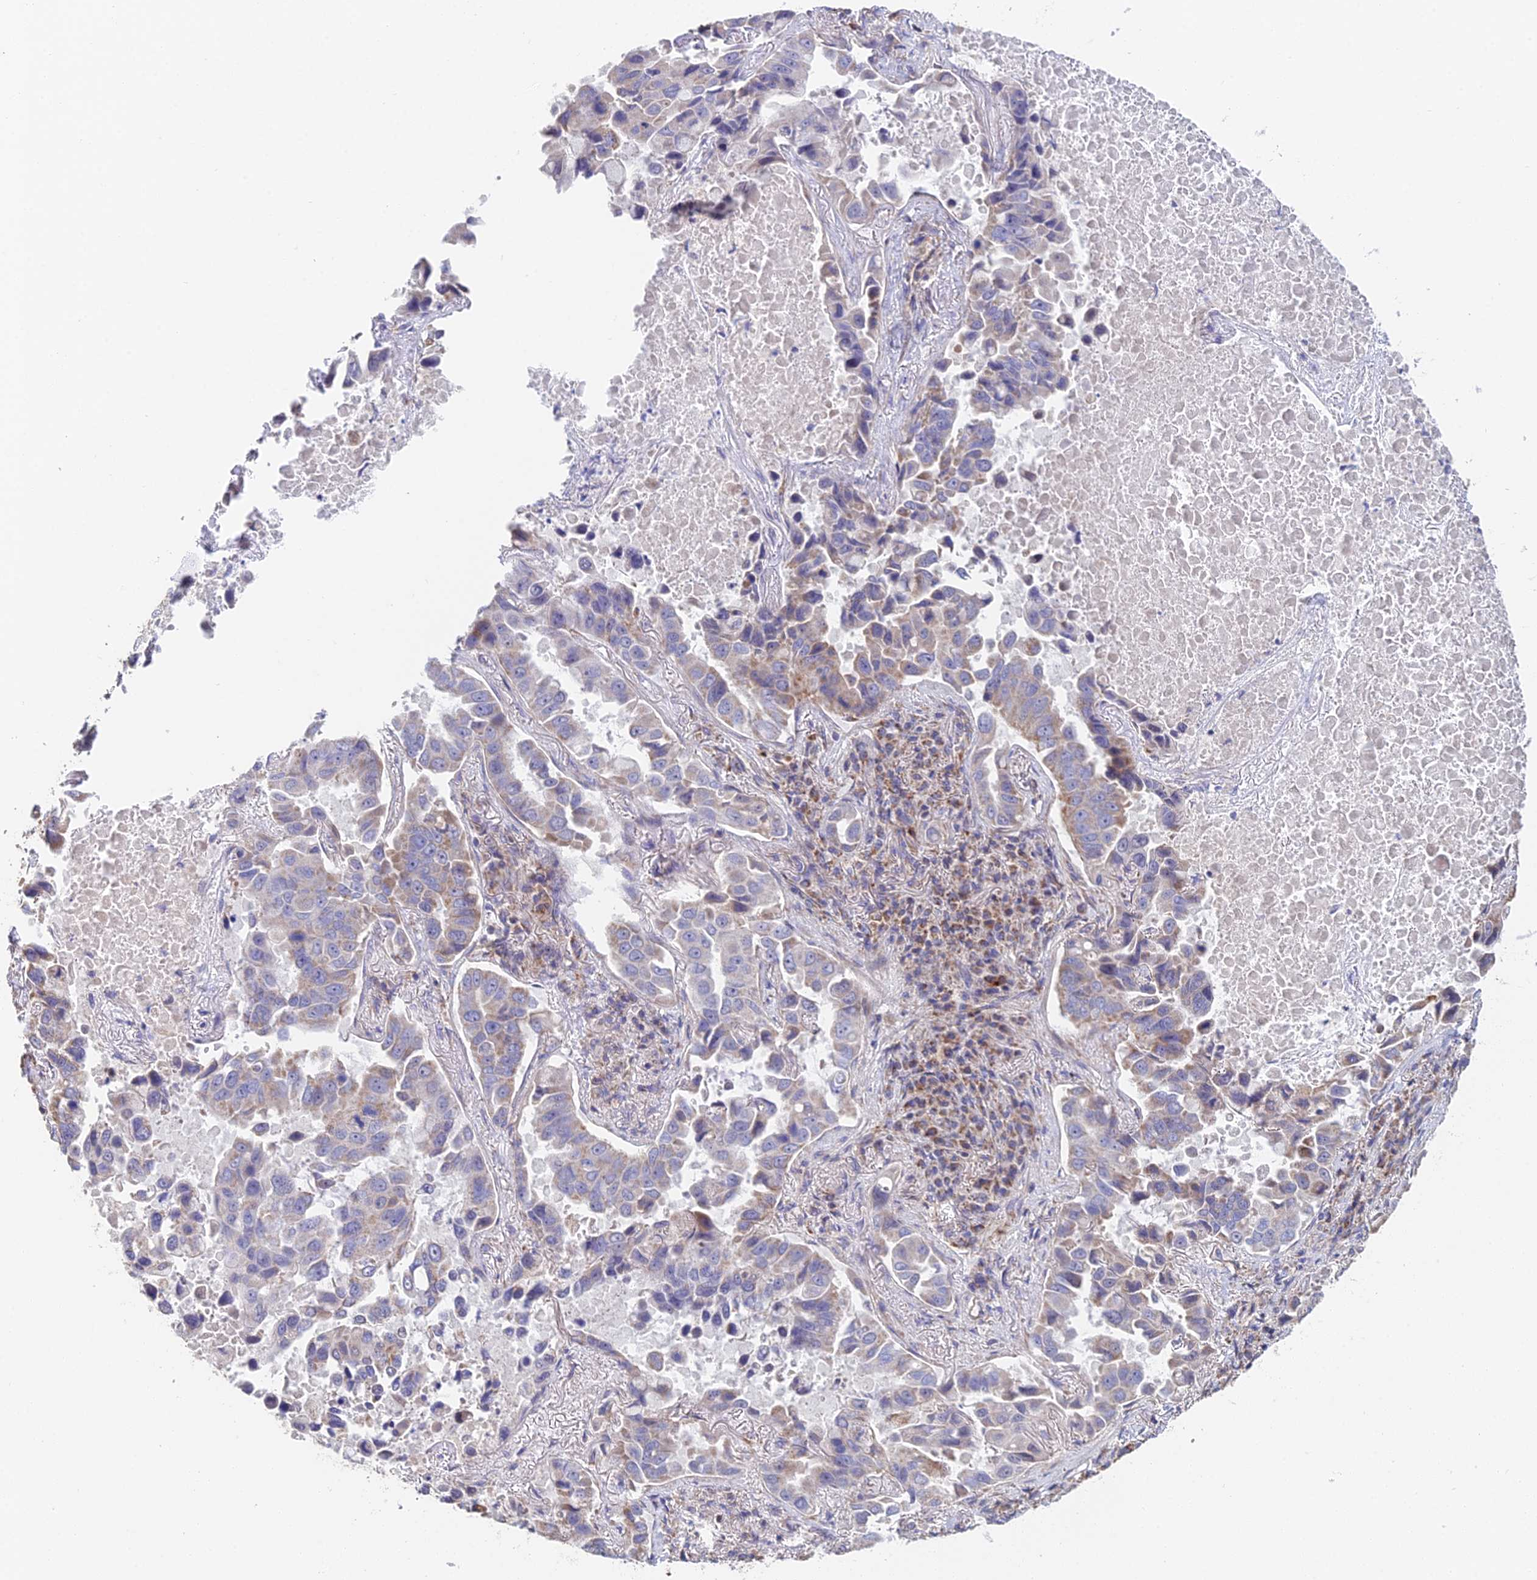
{"staining": {"intensity": "moderate", "quantity": "<25%", "location": "cytoplasmic/membranous"}, "tissue": "lung cancer", "cell_type": "Tumor cells", "image_type": "cancer", "snomed": [{"axis": "morphology", "description": "Adenocarcinoma, NOS"}, {"axis": "topography", "description": "Lung"}], "caption": "Immunohistochemistry (IHC) of lung cancer (adenocarcinoma) reveals low levels of moderate cytoplasmic/membranous positivity in approximately <25% of tumor cells.", "gene": "ECSIT", "patient": {"sex": "male", "age": 64}}